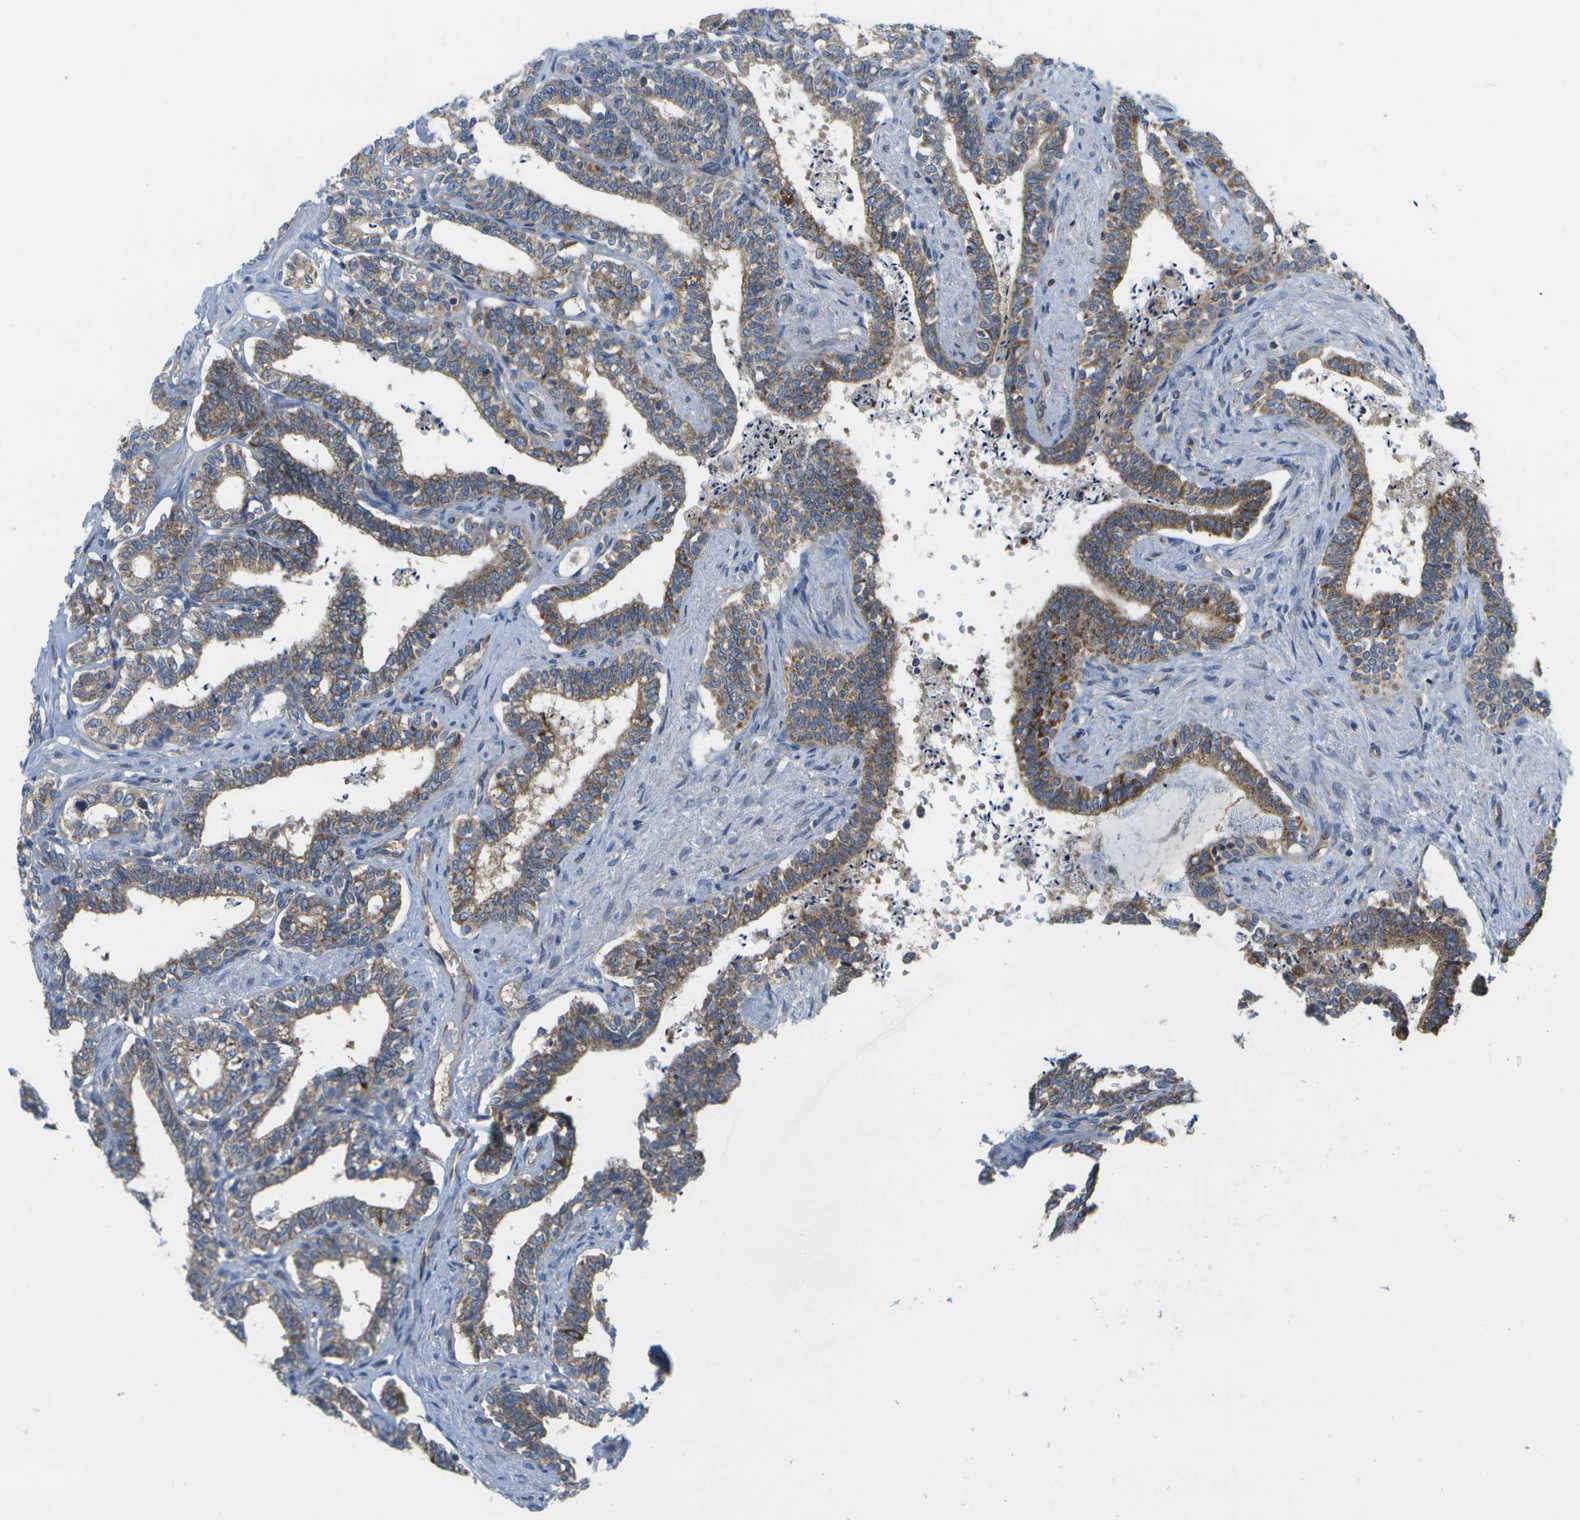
{"staining": {"intensity": "moderate", "quantity": ">75%", "location": "cytoplasmic/membranous"}, "tissue": "seminal vesicle", "cell_type": "Glandular cells", "image_type": "normal", "snomed": [{"axis": "morphology", "description": "Normal tissue, NOS"}, {"axis": "morphology", "description": "Adenocarcinoma, High grade"}, {"axis": "topography", "description": "Prostate"}, {"axis": "topography", "description": "Seminal veicle"}], "caption": "Protein expression analysis of benign human seminal vesicle reveals moderate cytoplasmic/membranous staining in approximately >75% of glandular cells. (brown staining indicates protein expression, while blue staining denotes nuclei).", "gene": "DPM3", "patient": {"sex": "male", "age": 55}}